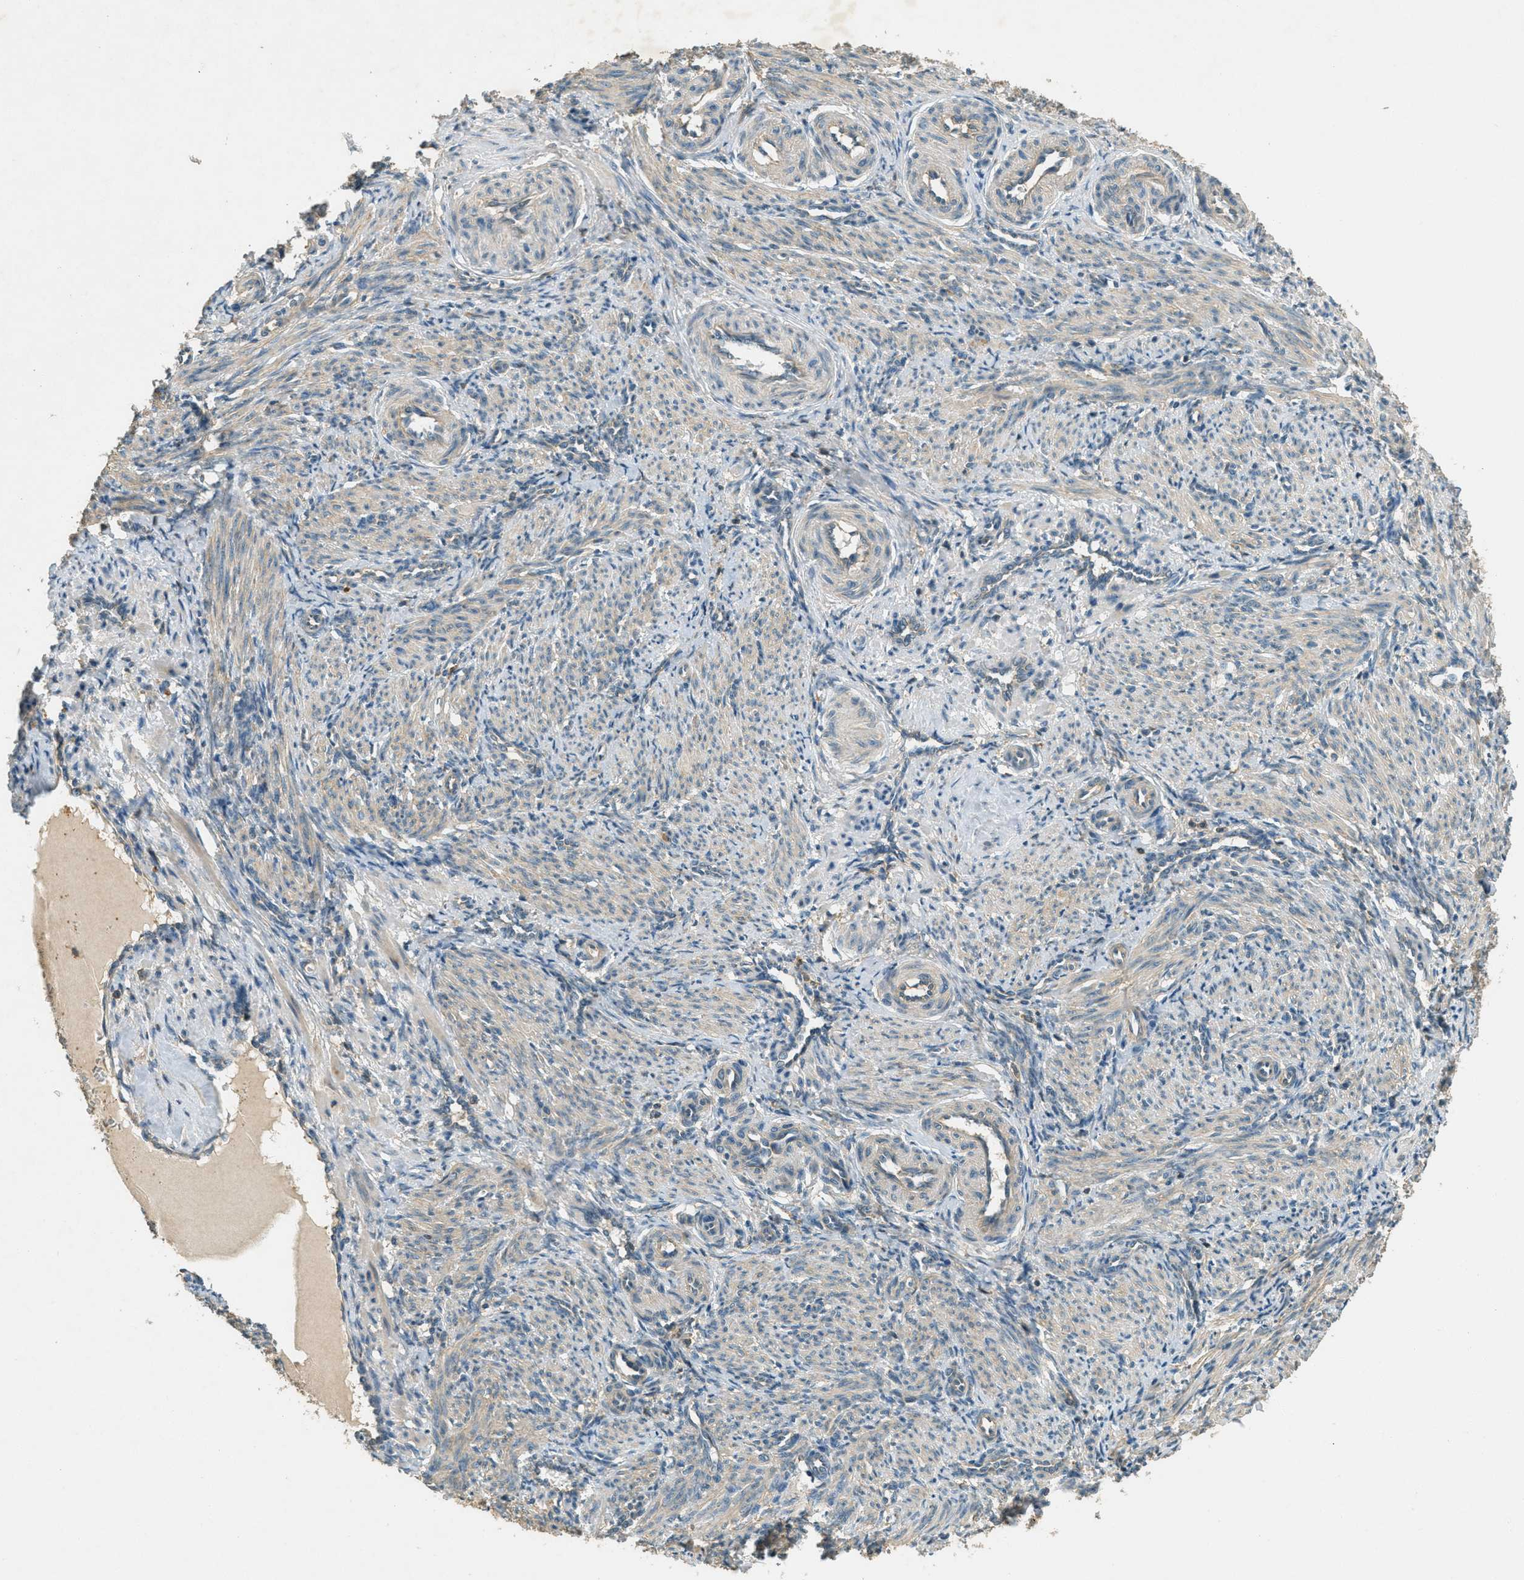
{"staining": {"intensity": "weak", "quantity": ">75%", "location": "cytoplasmic/membranous"}, "tissue": "smooth muscle", "cell_type": "Smooth muscle cells", "image_type": "normal", "snomed": [{"axis": "morphology", "description": "Normal tissue, NOS"}, {"axis": "topography", "description": "Endometrium"}], "caption": "This is a histology image of immunohistochemistry (IHC) staining of benign smooth muscle, which shows weak positivity in the cytoplasmic/membranous of smooth muscle cells.", "gene": "NUDT4B", "patient": {"sex": "female", "age": 33}}